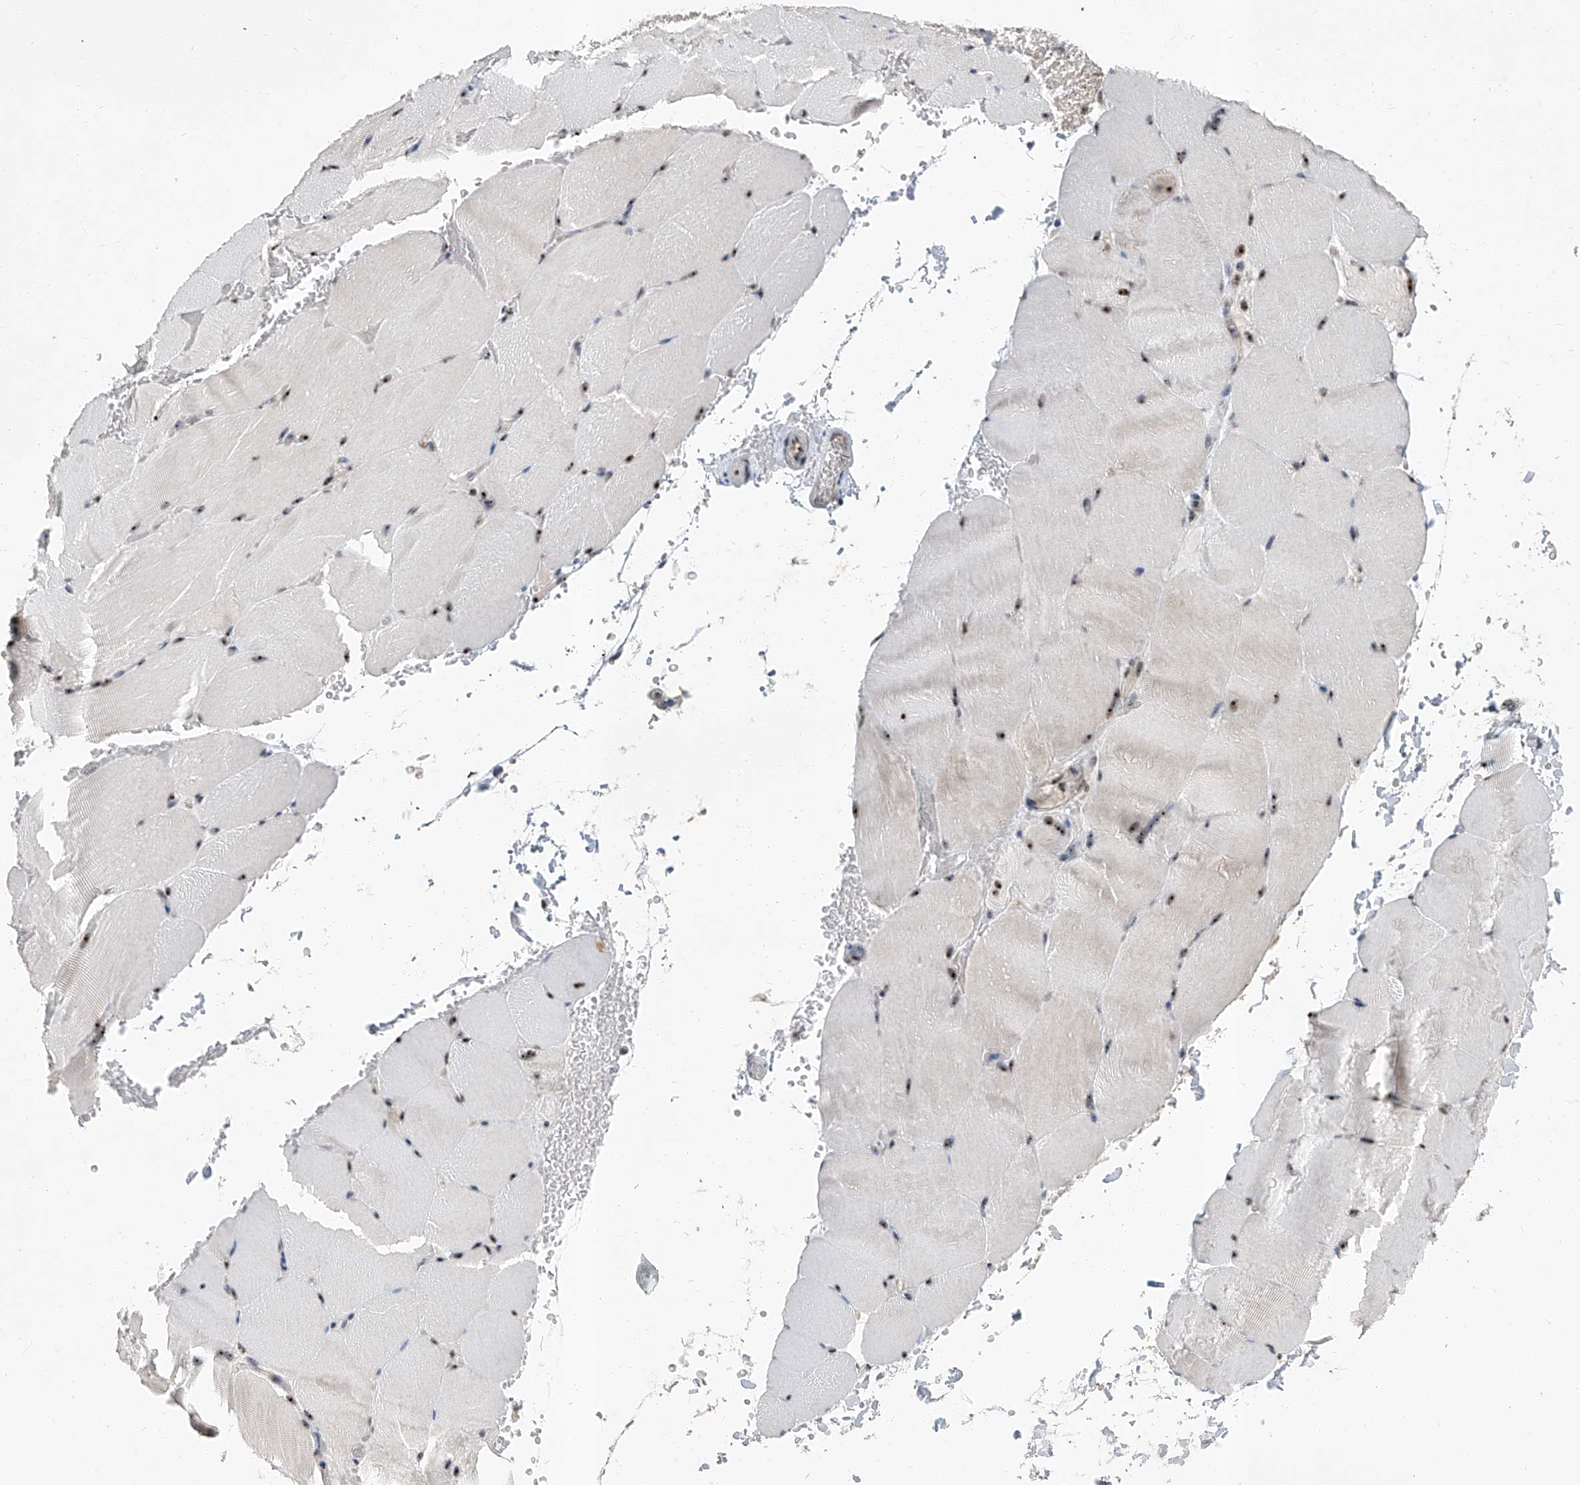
{"staining": {"intensity": "weak", "quantity": "<25%", "location": "nuclear"}, "tissue": "skeletal muscle", "cell_type": "Myocytes", "image_type": "normal", "snomed": [{"axis": "morphology", "description": "Normal tissue, NOS"}, {"axis": "topography", "description": "Skeletal muscle"}, {"axis": "topography", "description": "Parathyroid gland"}], "caption": "The micrograph shows no significant positivity in myocytes of skeletal muscle. The staining is performed using DAB brown chromogen with nuclei counter-stained in using hematoxylin.", "gene": "CMTR1", "patient": {"sex": "female", "age": 37}}